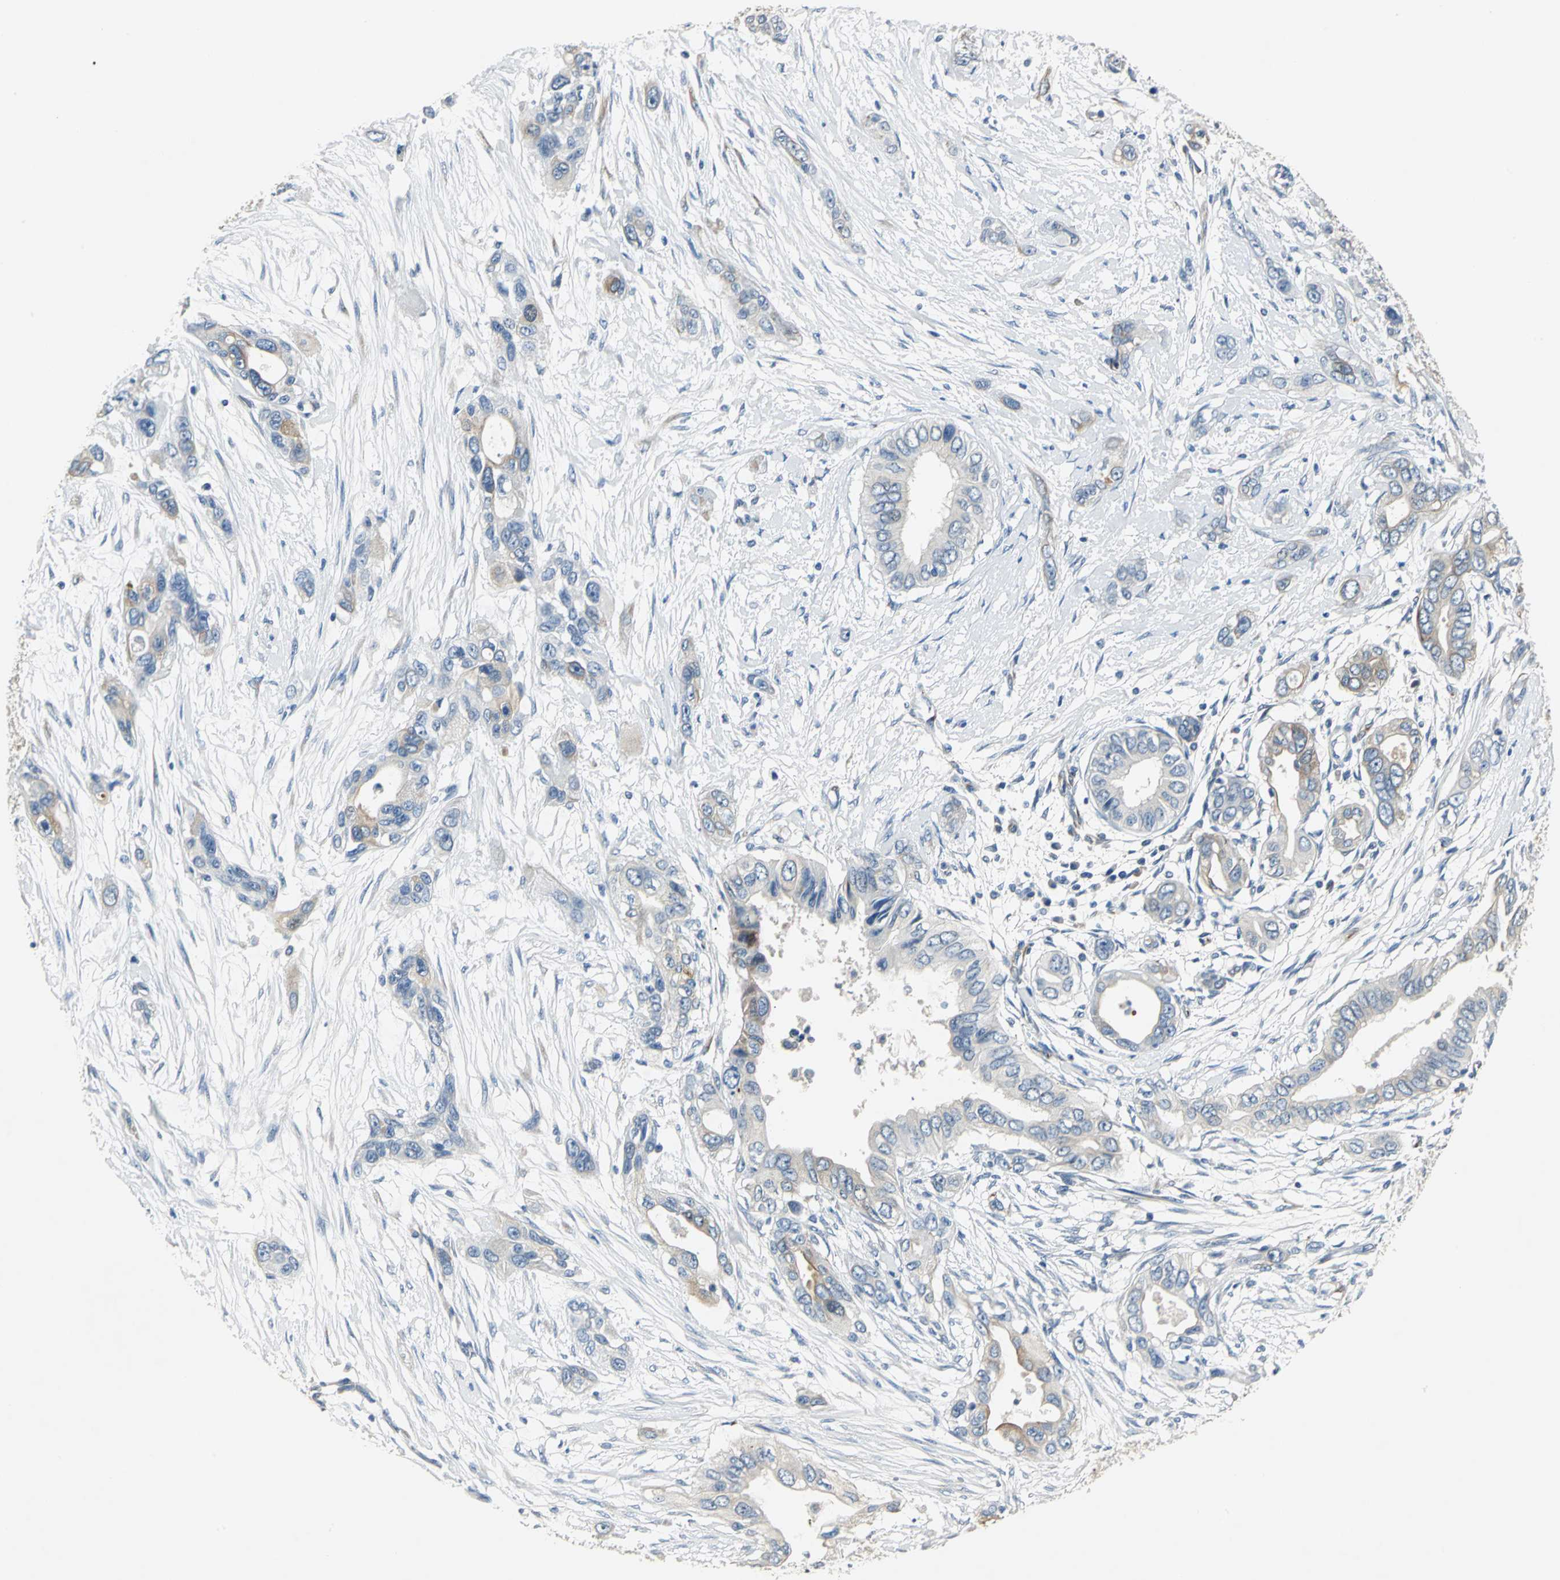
{"staining": {"intensity": "weak", "quantity": "25%-75%", "location": "cytoplasmic/membranous"}, "tissue": "pancreatic cancer", "cell_type": "Tumor cells", "image_type": "cancer", "snomed": [{"axis": "morphology", "description": "Adenocarcinoma, NOS"}, {"axis": "topography", "description": "Pancreas"}], "caption": "Pancreatic cancer (adenocarcinoma) stained with a brown dye exhibits weak cytoplasmic/membranous positive expression in approximately 25%-75% of tumor cells.", "gene": "B3GNT2", "patient": {"sex": "female", "age": 60}}